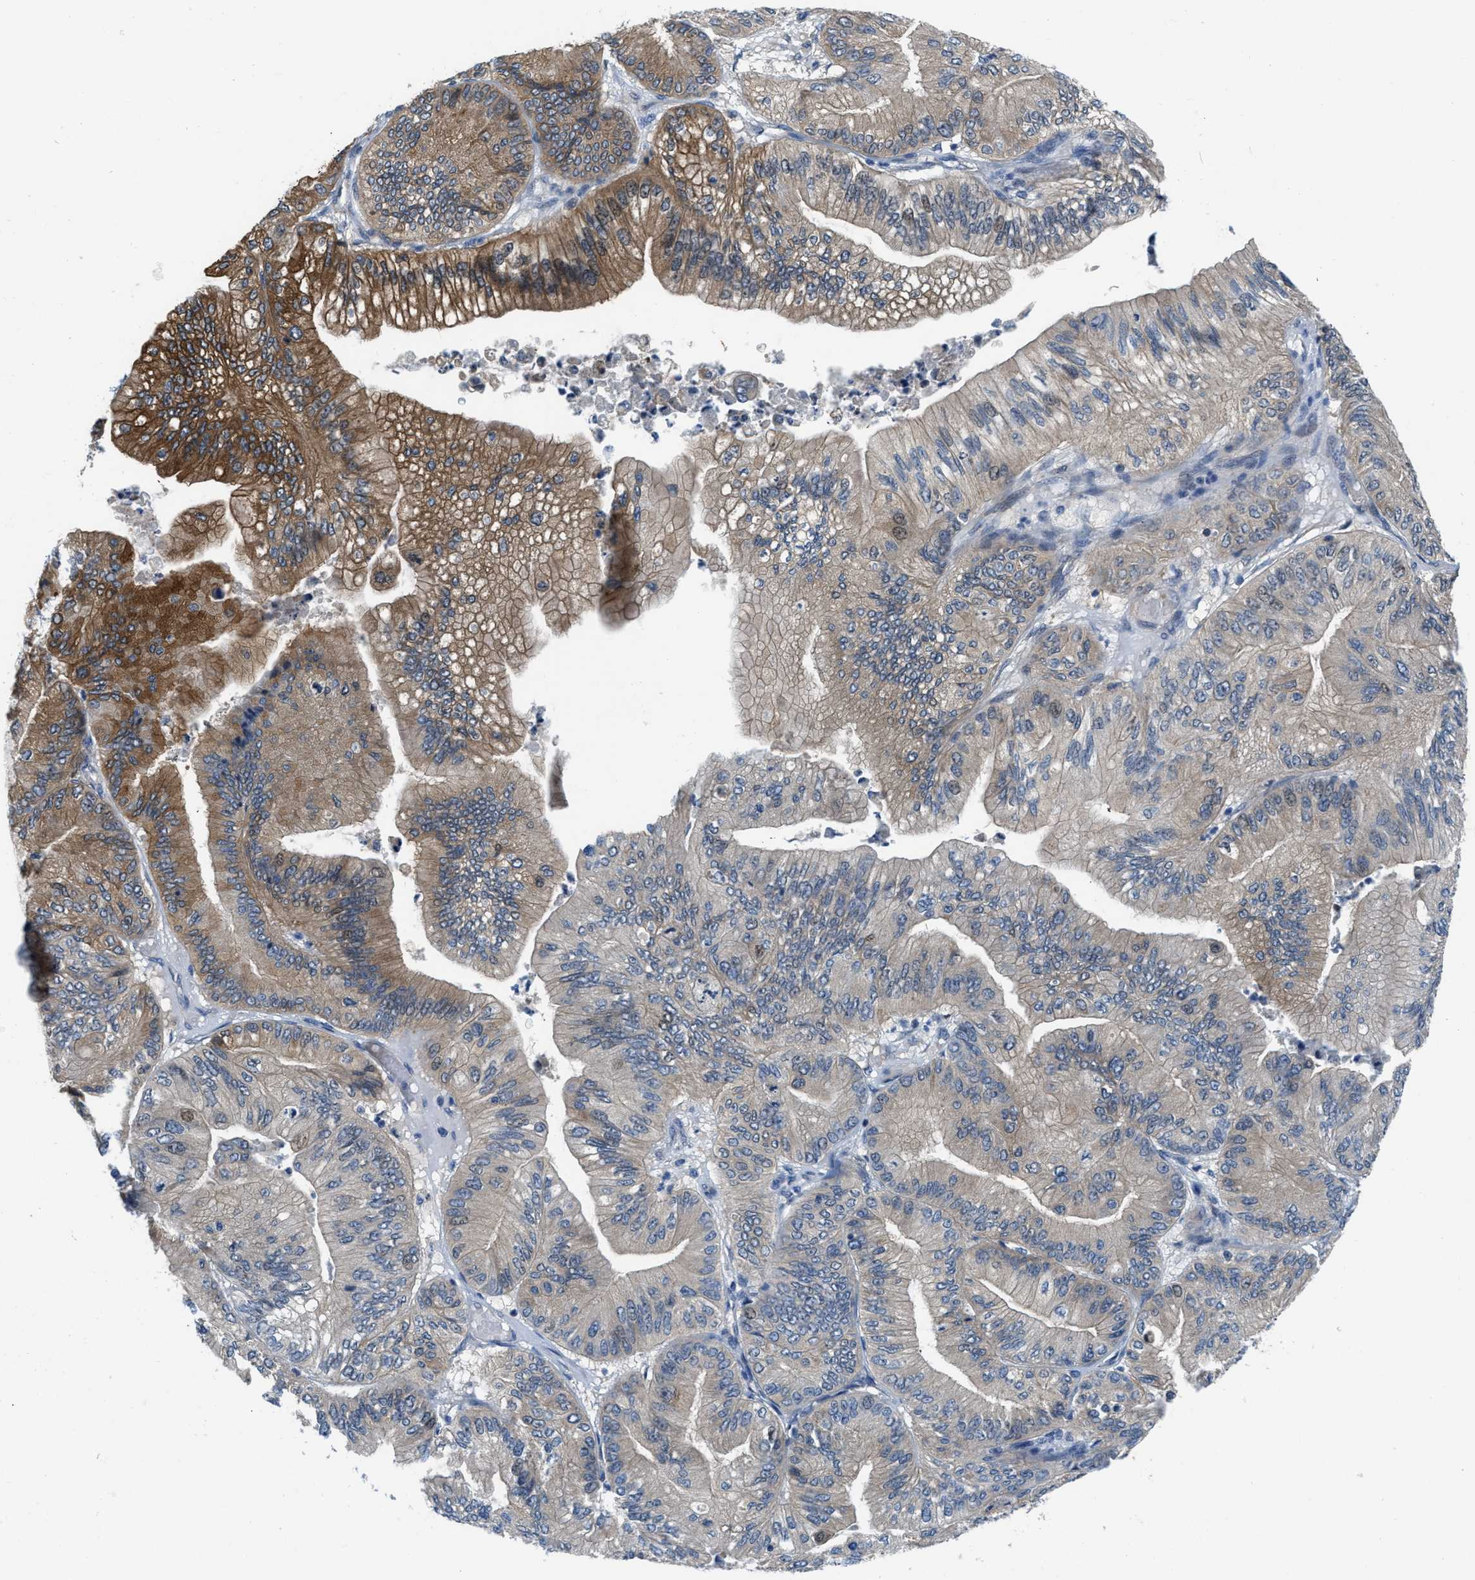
{"staining": {"intensity": "strong", "quantity": "25%-75%", "location": "cytoplasmic/membranous"}, "tissue": "ovarian cancer", "cell_type": "Tumor cells", "image_type": "cancer", "snomed": [{"axis": "morphology", "description": "Cystadenocarcinoma, mucinous, NOS"}, {"axis": "topography", "description": "Ovary"}], "caption": "Immunohistochemical staining of ovarian cancer (mucinous cystadenocarcinoma) displays strong cytoplasmic/membranous protein expression in about 25%-75% of tumor cells.", "gene": "PFKP", "patient": {"sex": "female", "age": 61}}